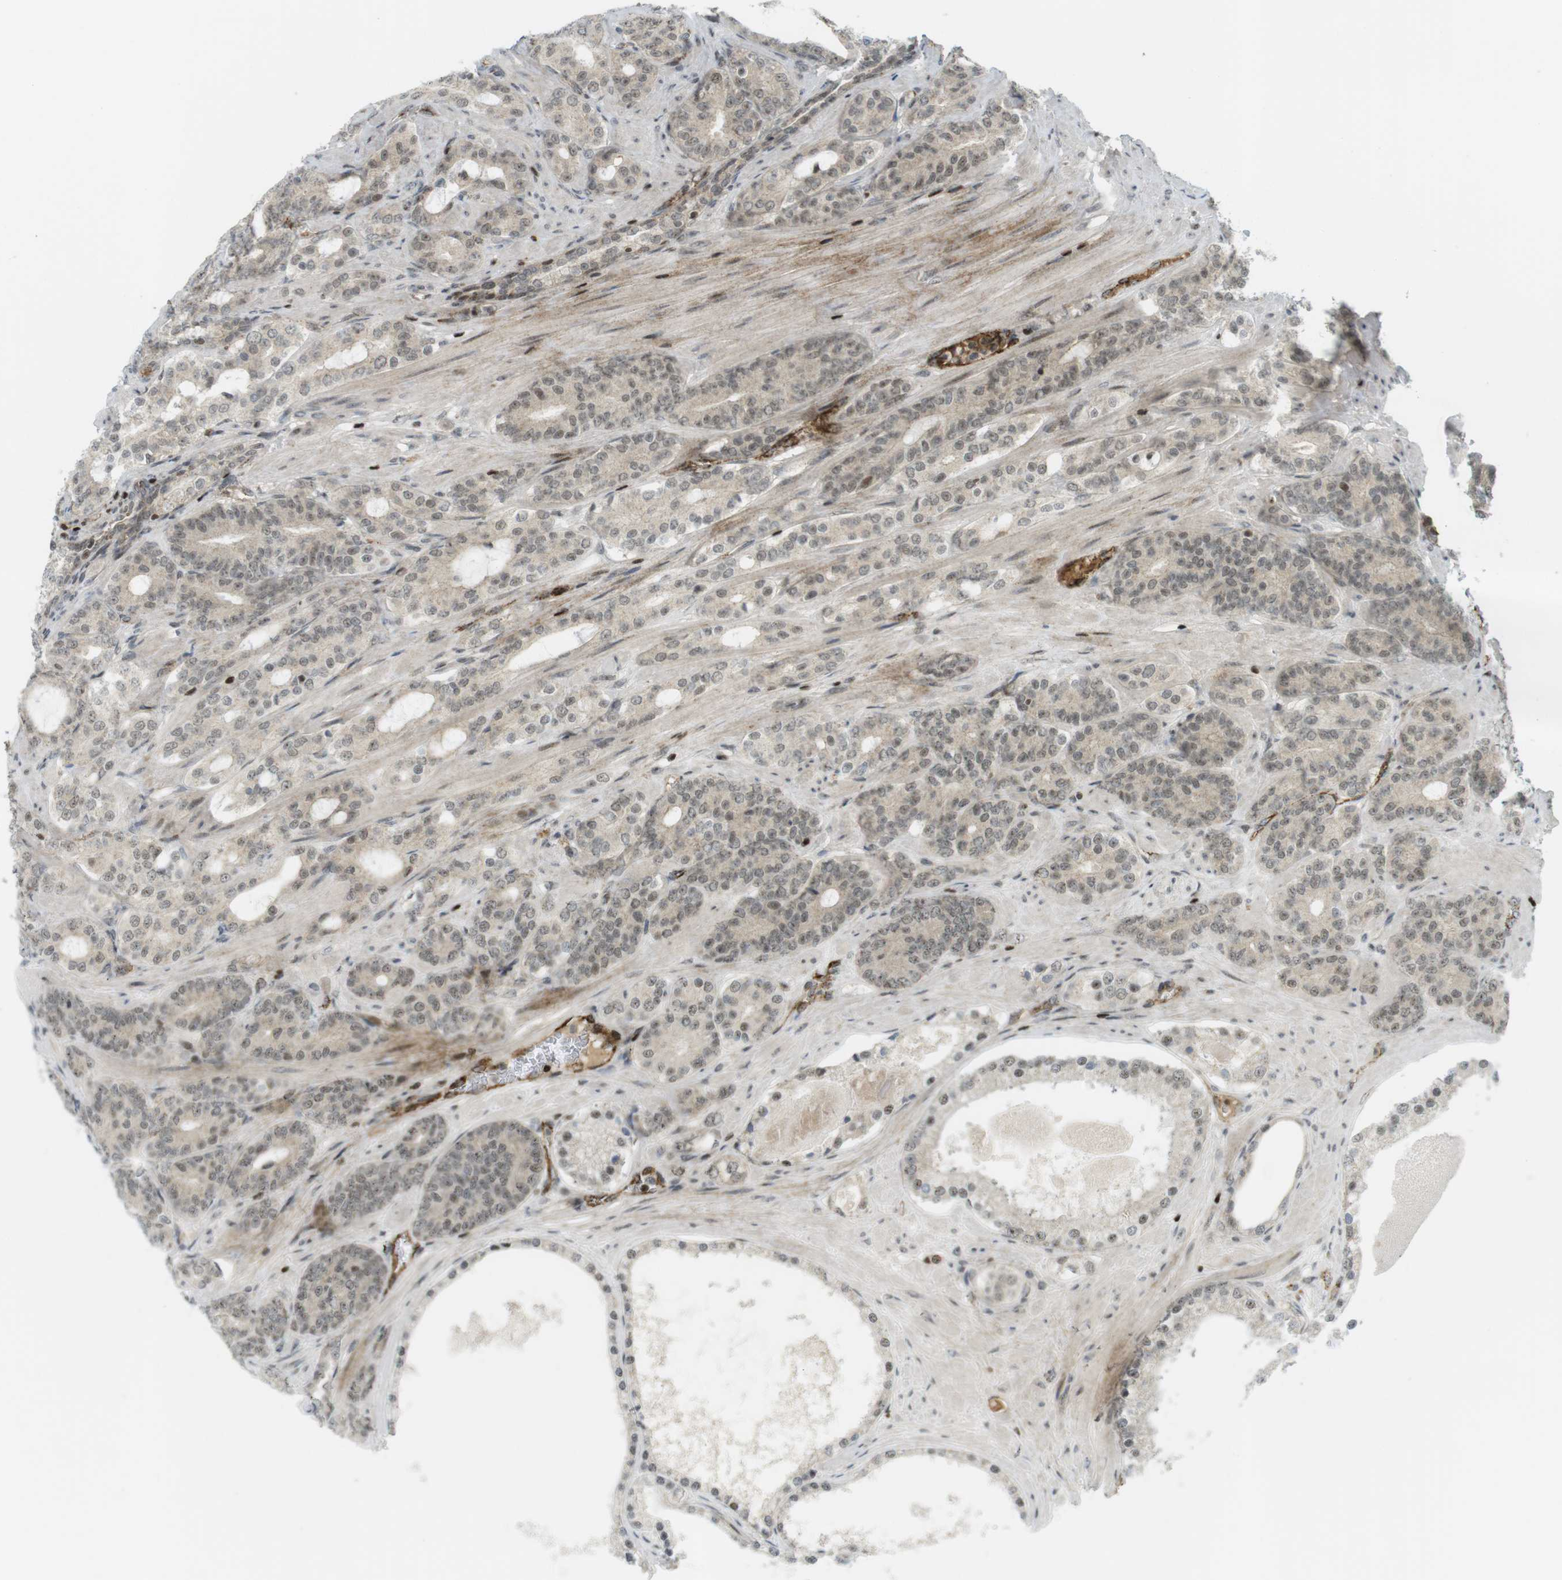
{"staining": {"intensity": "negative", "quantity": "none", "location": "none"}, "tissue": "prostate cancer", "cell_type": "Tumor cells", "image_type": "cancer", "snomed": [{"axis": "morphology", "description": "Adenocarcinoma, Low grade"}, {"axis": "topography", "description": "Prostate"}], "caption": "Immunohistochemical staining of human prostate cancer (adenocarcinoma (low-grade)) displays no significant staining in tumor cells.", "gene": "PPP1R13B", "patient": {"sex": "male", "age": 63}}